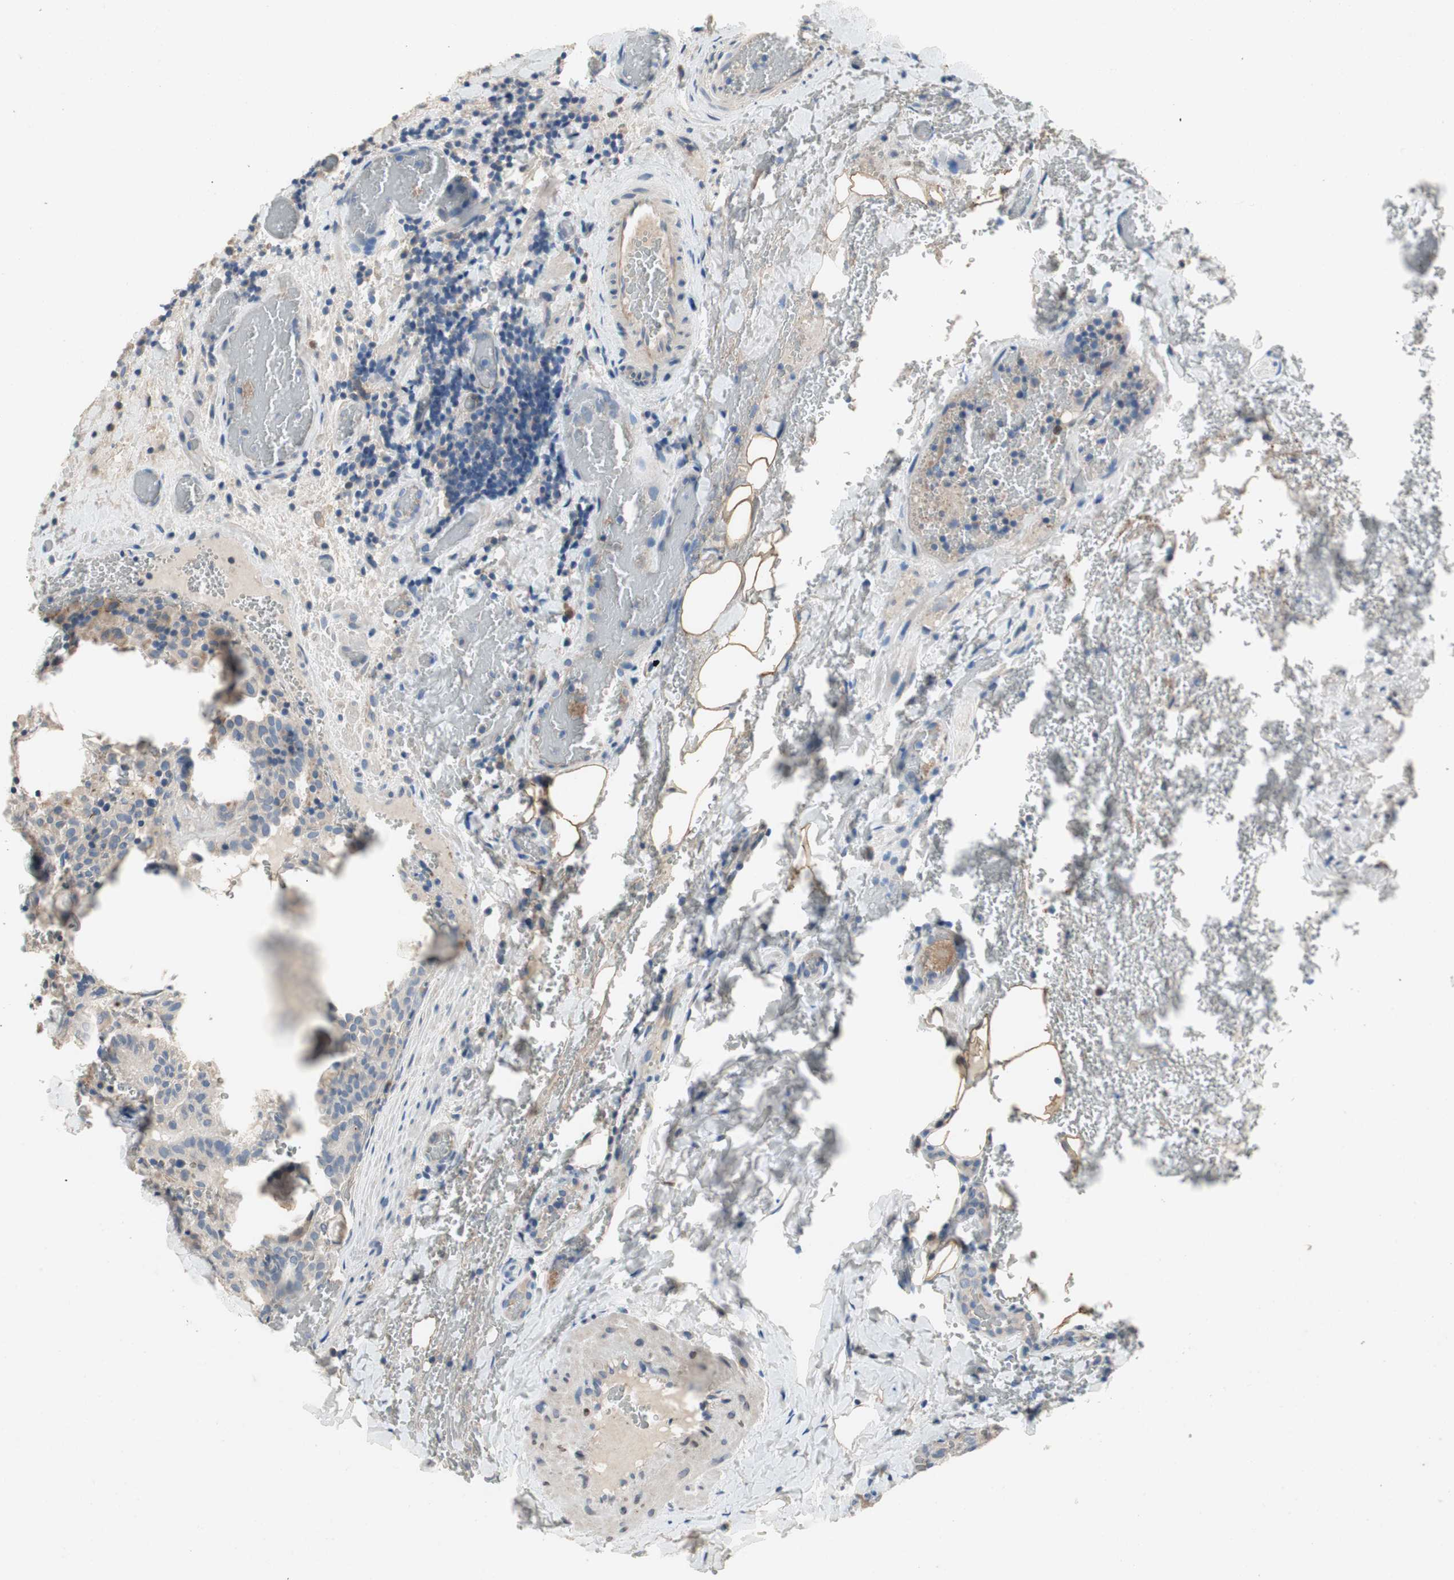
{"staining": {"intensity": "negative", "quantity": "none", "location": "none"}, "tissue": "thyroid cancer", "cell_type": "Tumor cells", "image_type": "cancer", "snomed": [{"axis": "morphology", "description": "Normal tissue, NOS"}, {"axis": "morphology", "description": "Papillary adenocarcinoma, NOS"}, {"axis": "topography", "description": "Thyroid gland"}], "caption": "This is a histopathology image of immunohistochemistry (IHC) staining of thyroid cancer, which shows no staining in tumor cells. The staining was performed using DAB (3,3'-diaminobenzidine) to visualize the protein expression in brown, while the nuclei were stained in blue with hematoxylin (Magnification: 20x).", "gene": "ALPL", "patient": {"sex": "female", "age": 30}}